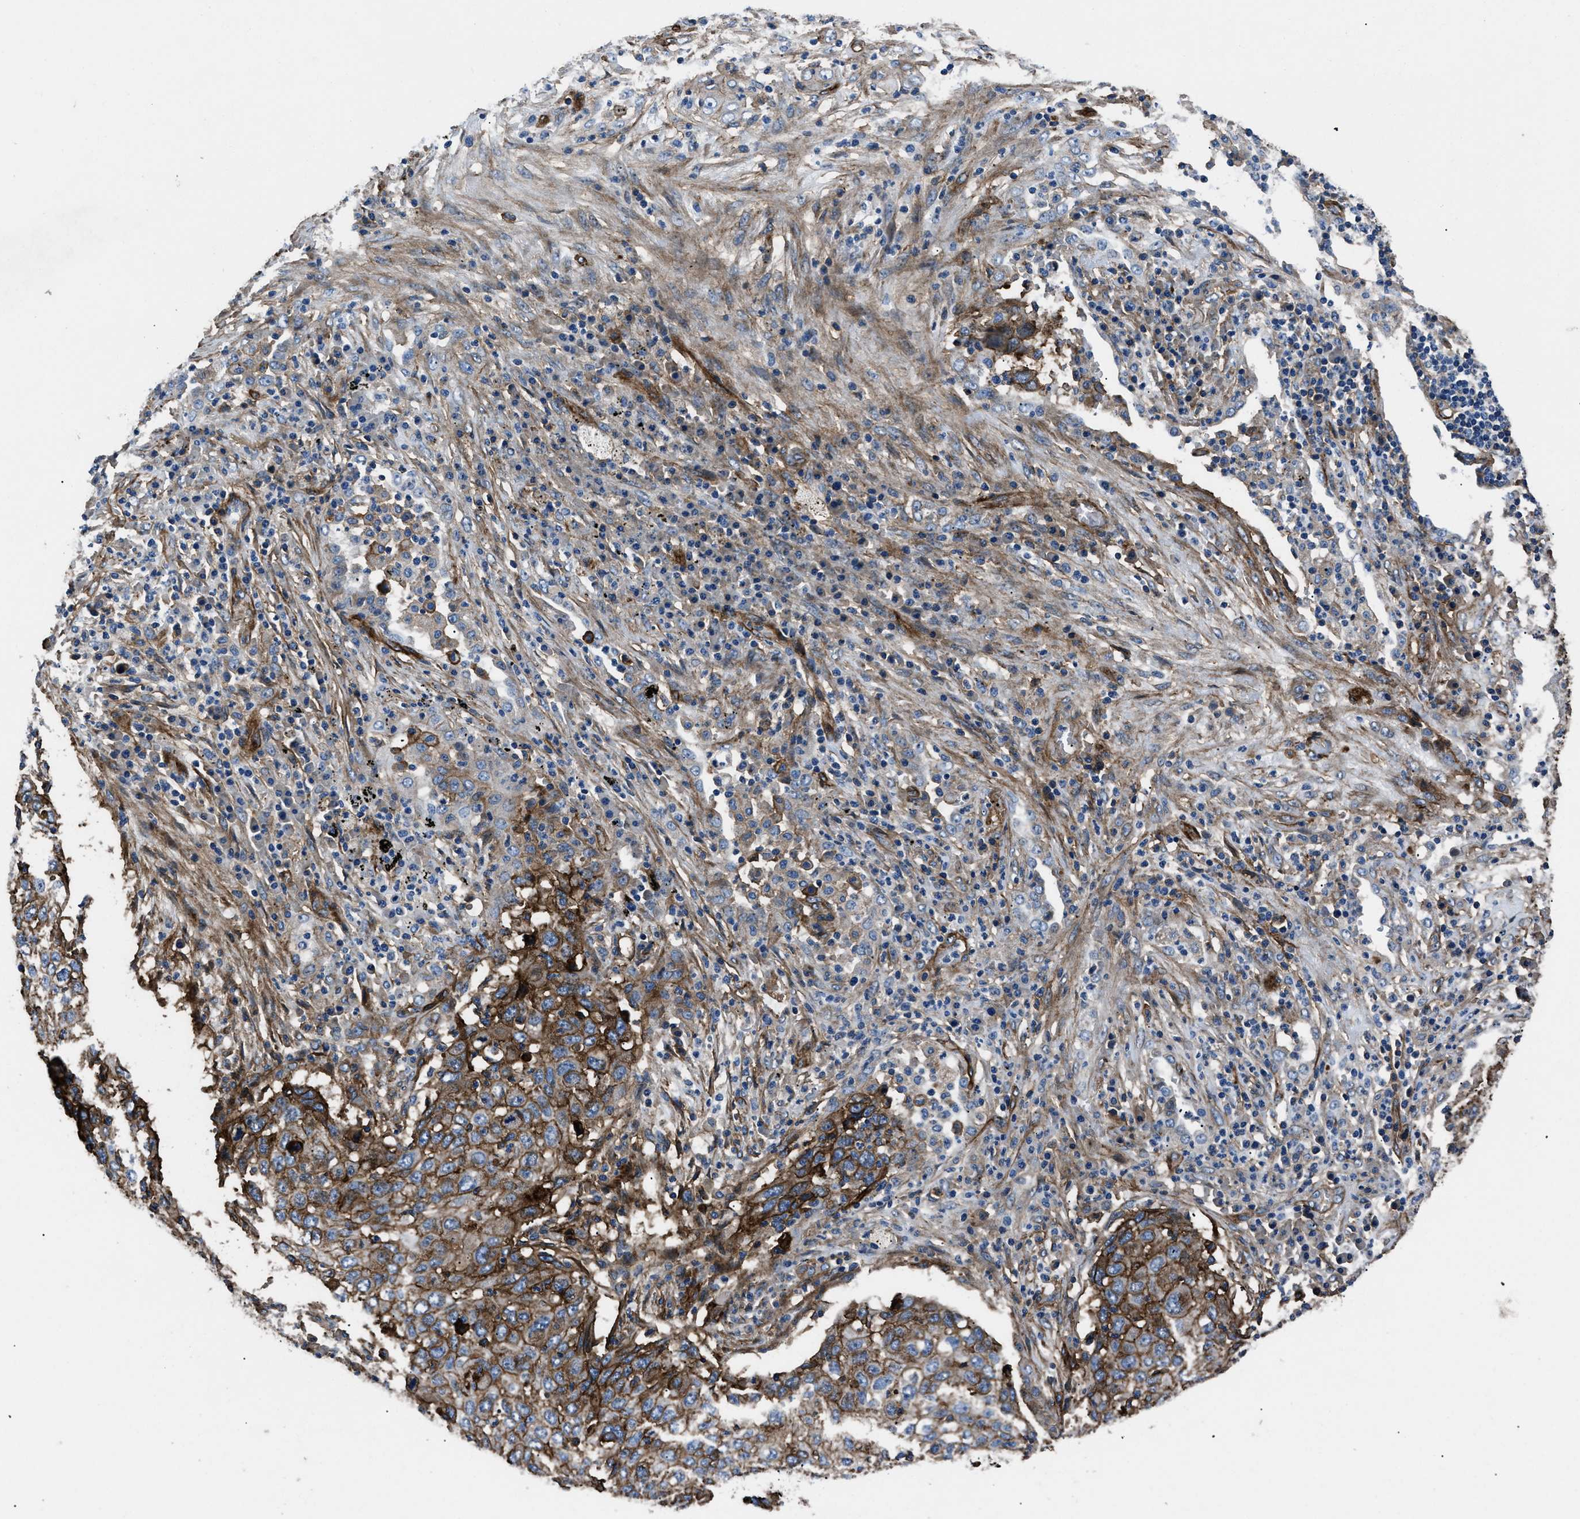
{"staining": {"intensity": "strong", "quantity": ">75%", "location": "cytoplasmic/membranous"}, "tissue": "lung cancer", "cell_type": "Tumor cells", "image_type": "cancer", "snomed": [{"axis": "morphology", "description": "Squamous cell carcinoma, NOS"}, {"axis": "topography", "description": "Lung"}], "caption": "Tumor cells demonstrate high levels of strong cytoplasmic/membranous expression in approximately >75% of cells in human lung cancer. Nuclei are stained in blue.", "gene": "CD276", "patient": {"sex": "female", "age": 63}}